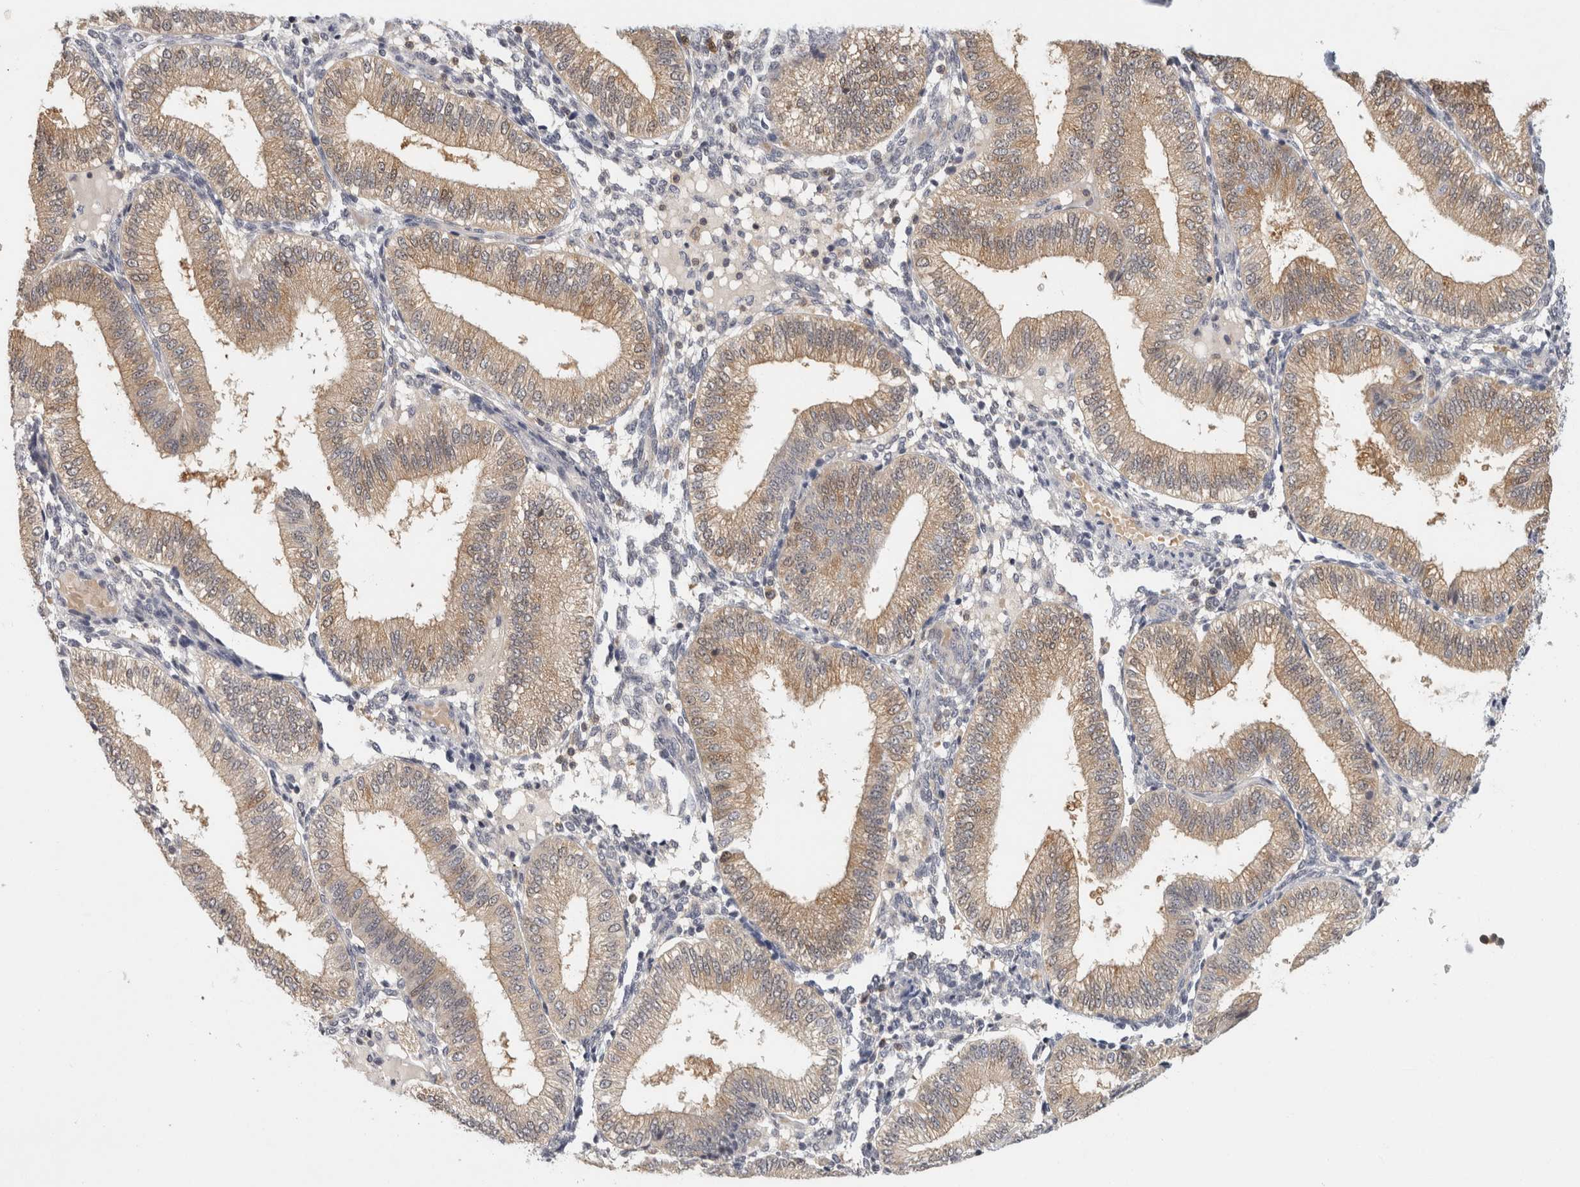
{"staining": {"intensity": "negative", "quantity": "none", "location": "none"}, "tissue": "endometrium", "cell_type": "Cells in endometrial stroma", "image_type": "normal", "snomed": [{"axis": "morphology", "description": "Normal tissue, NOS"}, {"axis": "topography", "description": "Endometrium"}], "caption": "Immunohistochemical staining of unremarkable endometrium reveals no significant positivity in cells in endometrial stroma. Nuclei are stained in blue.", "gene": "ACAT2", "patient": {"sex": "female", "age": 39}}